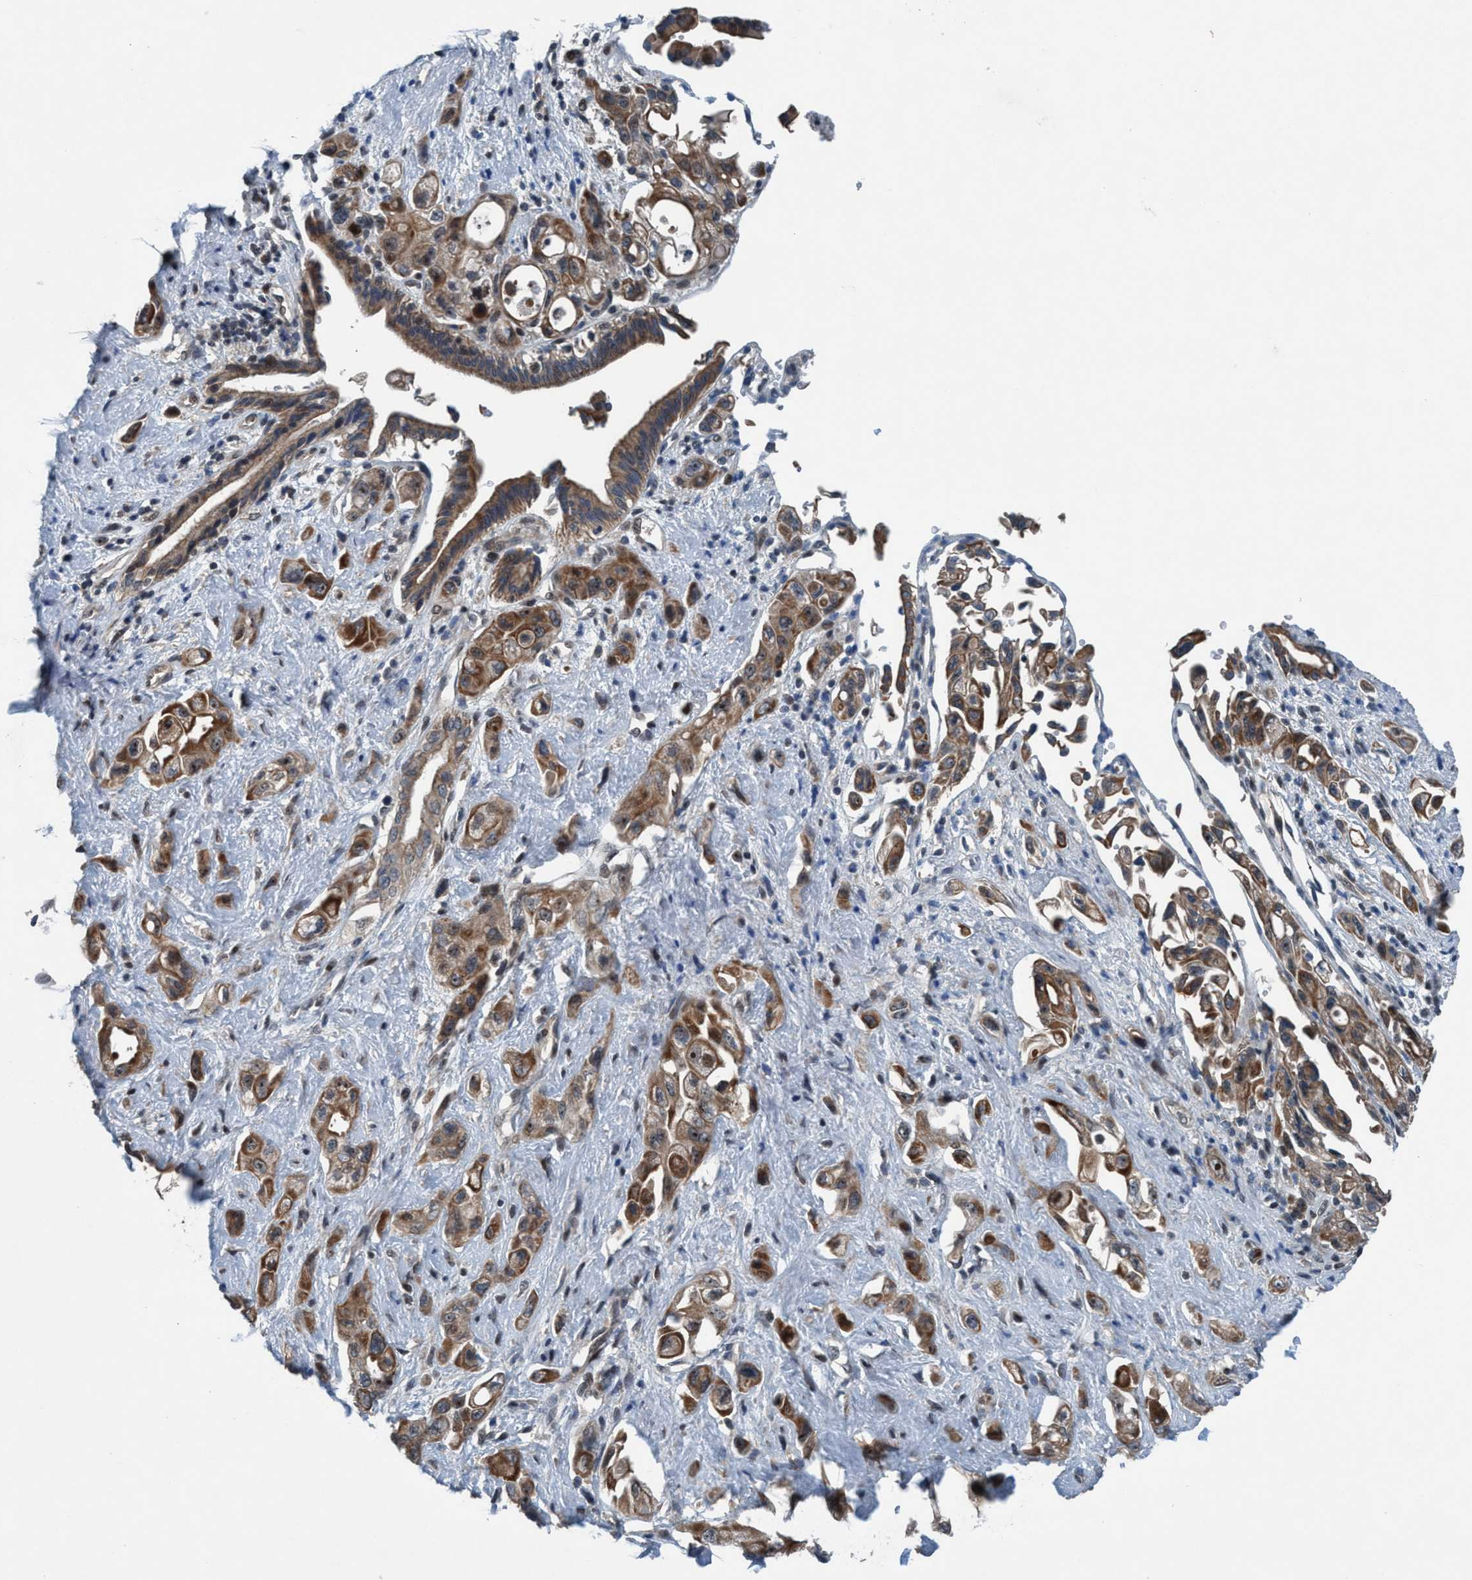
{"staining": {"intensity": "moderate", "quantity": ">75%", "location": "cytoplasmic/membranous"}, "tissue": "pancreatic cancer", "cell_type": "Tumor cells", "image_type": "cancer", "snomed": [{"axis": "morphology", "description": "Adenocarcinoma, NOS"}, {"axis": "topography", "description": "Pancreas"}], "caption": "A brown stain highlights moderate cytoplasmic/membranous positivity of a protein in human pancreatic cancer tumor cells.", "gene": "NISCH", "patient": {"sex": "female", "age": 66}}